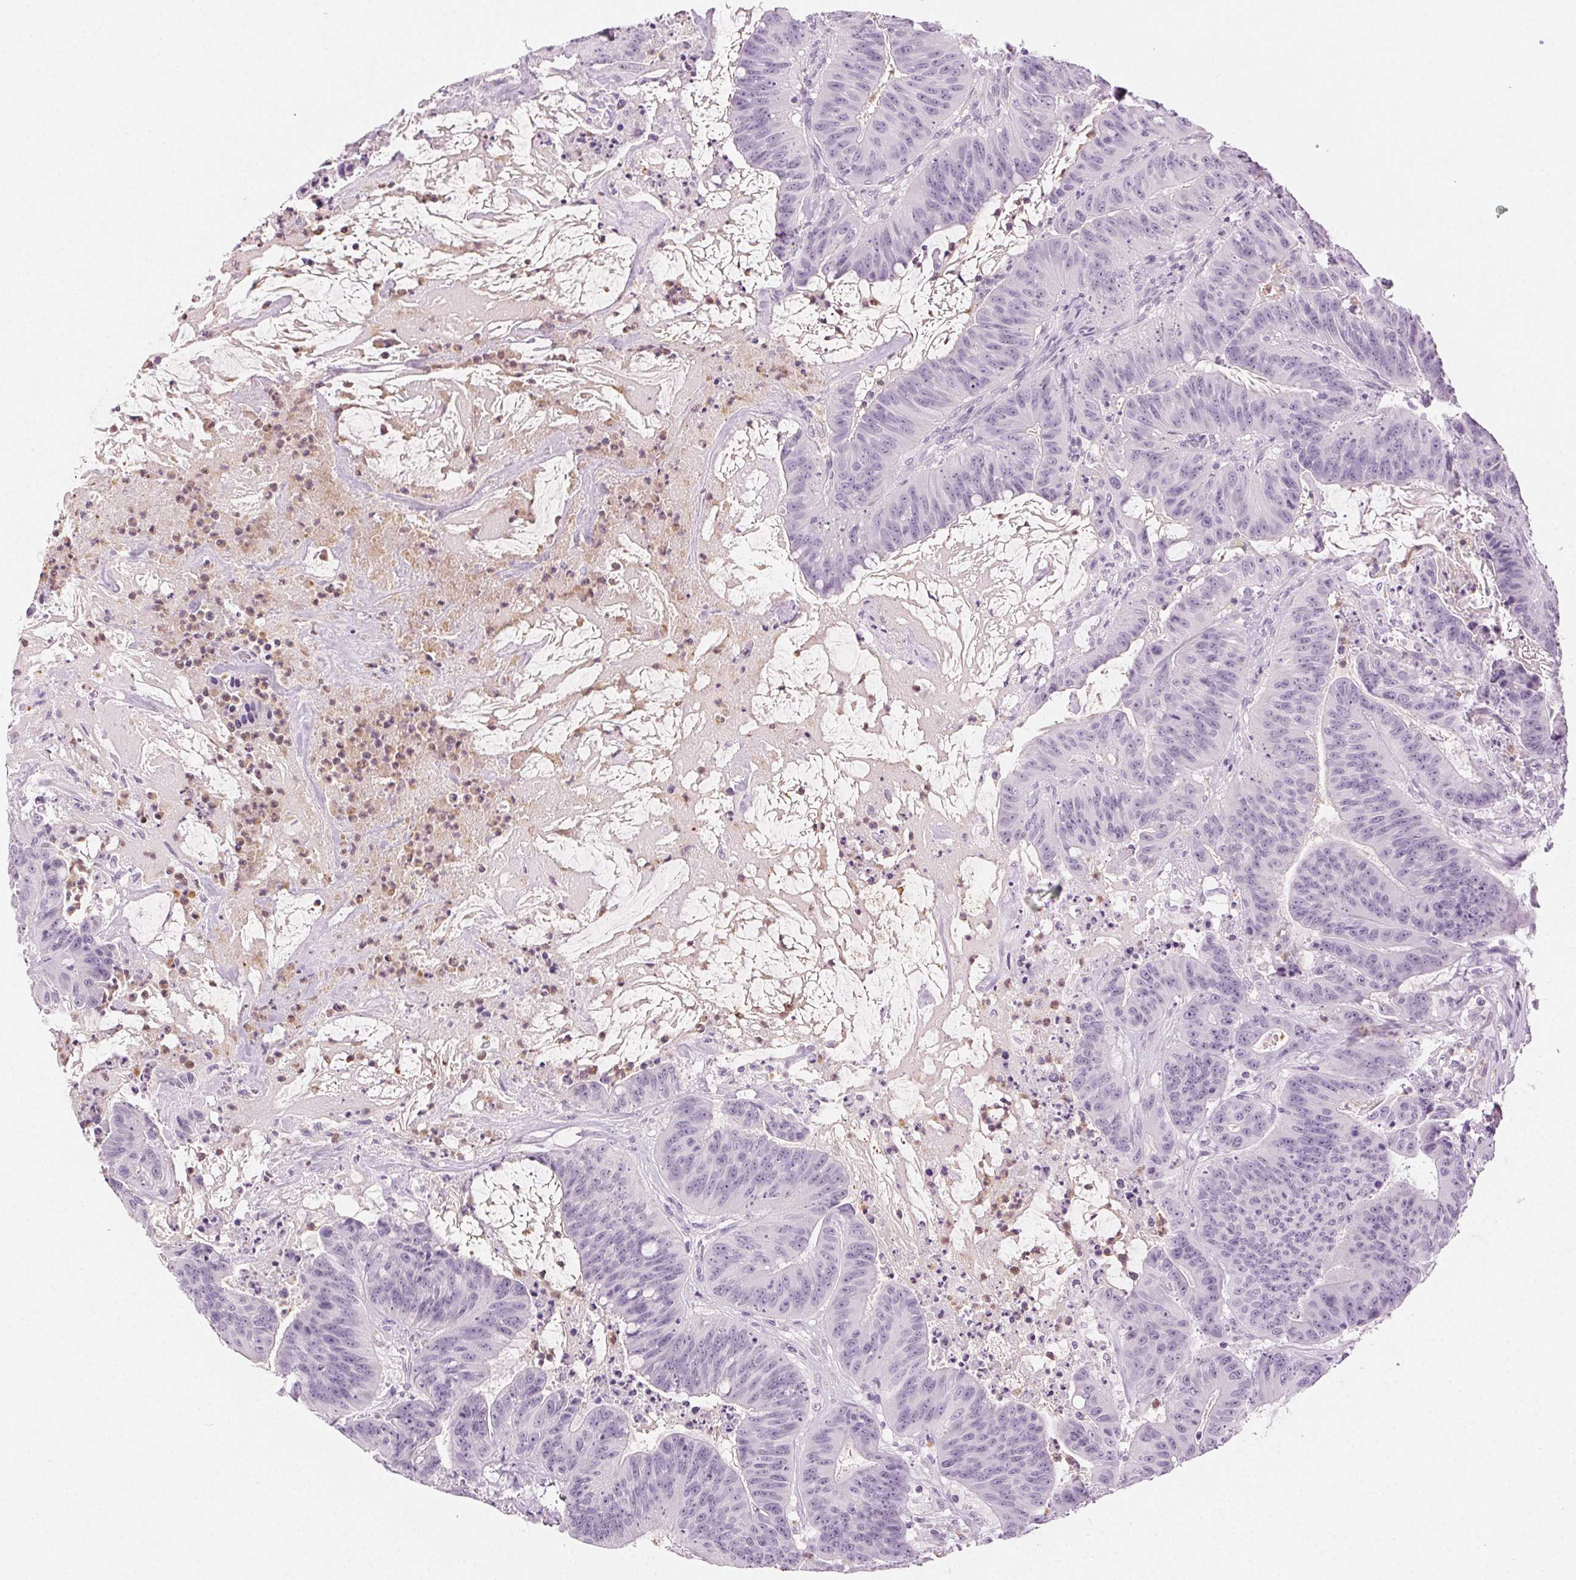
{"staining": {"intensity": "negative", "quantity": "none", "location": "none"}, "tissue": "colorectal cancer", "cell_type": "Tumor cells", "image_type": "cancer", "snomed": [{"axis": "morphology", "description": "Adenocarcinoma, NOS"}, {"axis": "topography", "description": "Colon"}], "caption": "This image is of adenocarcinoma (colorectal) stained with IHC to label a protein in brown with the nuclei are counter-stained blue. There is no positivity in tumor cells.", "gene": "MPO", "patient": {"sex": "male", "age": 33}}